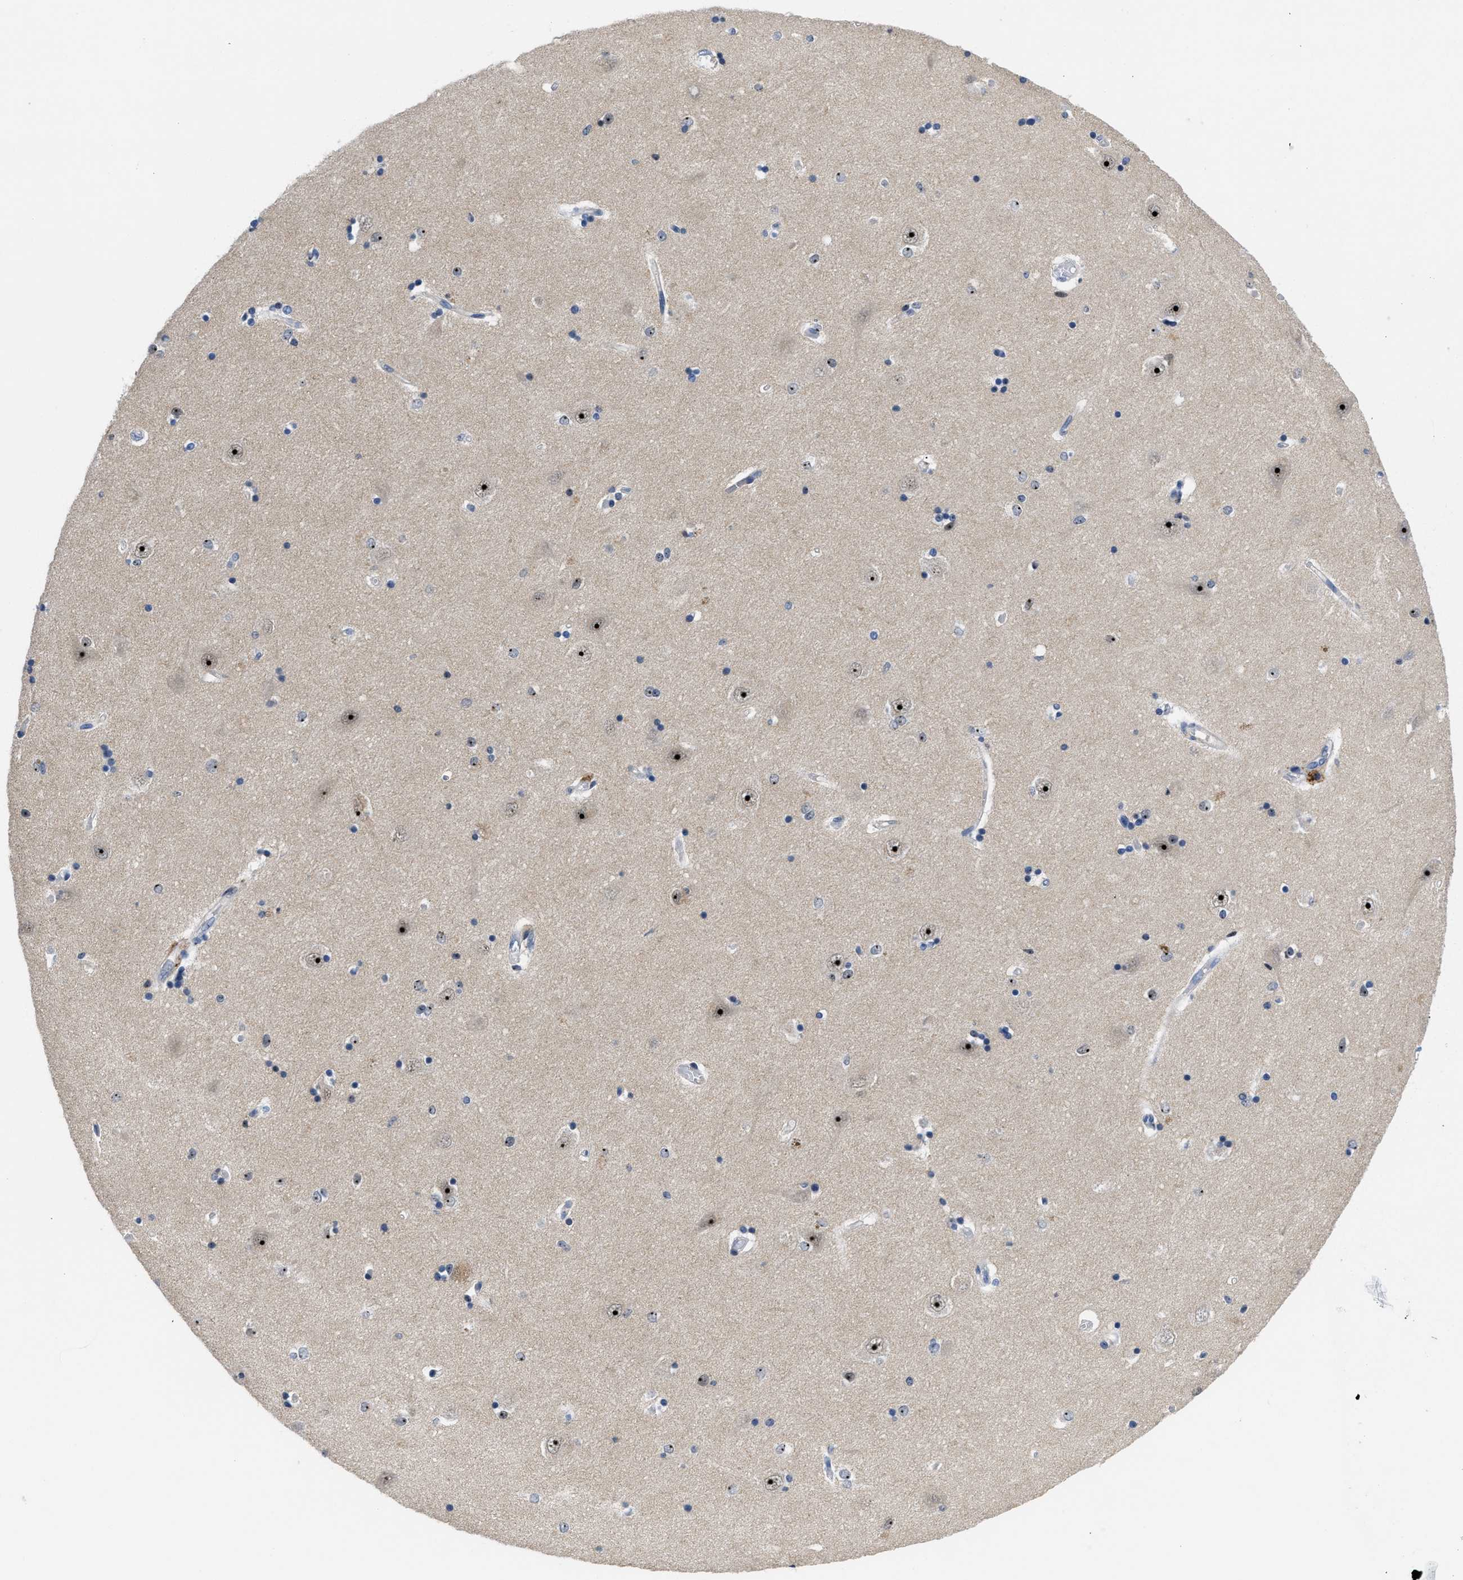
{"staining": {"intensity": "moderate", "quantity": "<25%", "location": "nuclear"}, "tissue": "hippocampus", "cell_type": "Glial cells", "image_type": "normal", "snomed": [{"axis": "morphology", "description": "Normal tissue, NOS"}, {"axis": "topography", "description": "Hippocampus"}], "caption": "IHC histopathology image of normal human hippocampus stained for a protein (brown), which demonstrates low levels of moderate nuclear positivity in approximately <25% of glial cells.", "gene": "NOP58", "patient": {"sex": "male", "age": 45}}